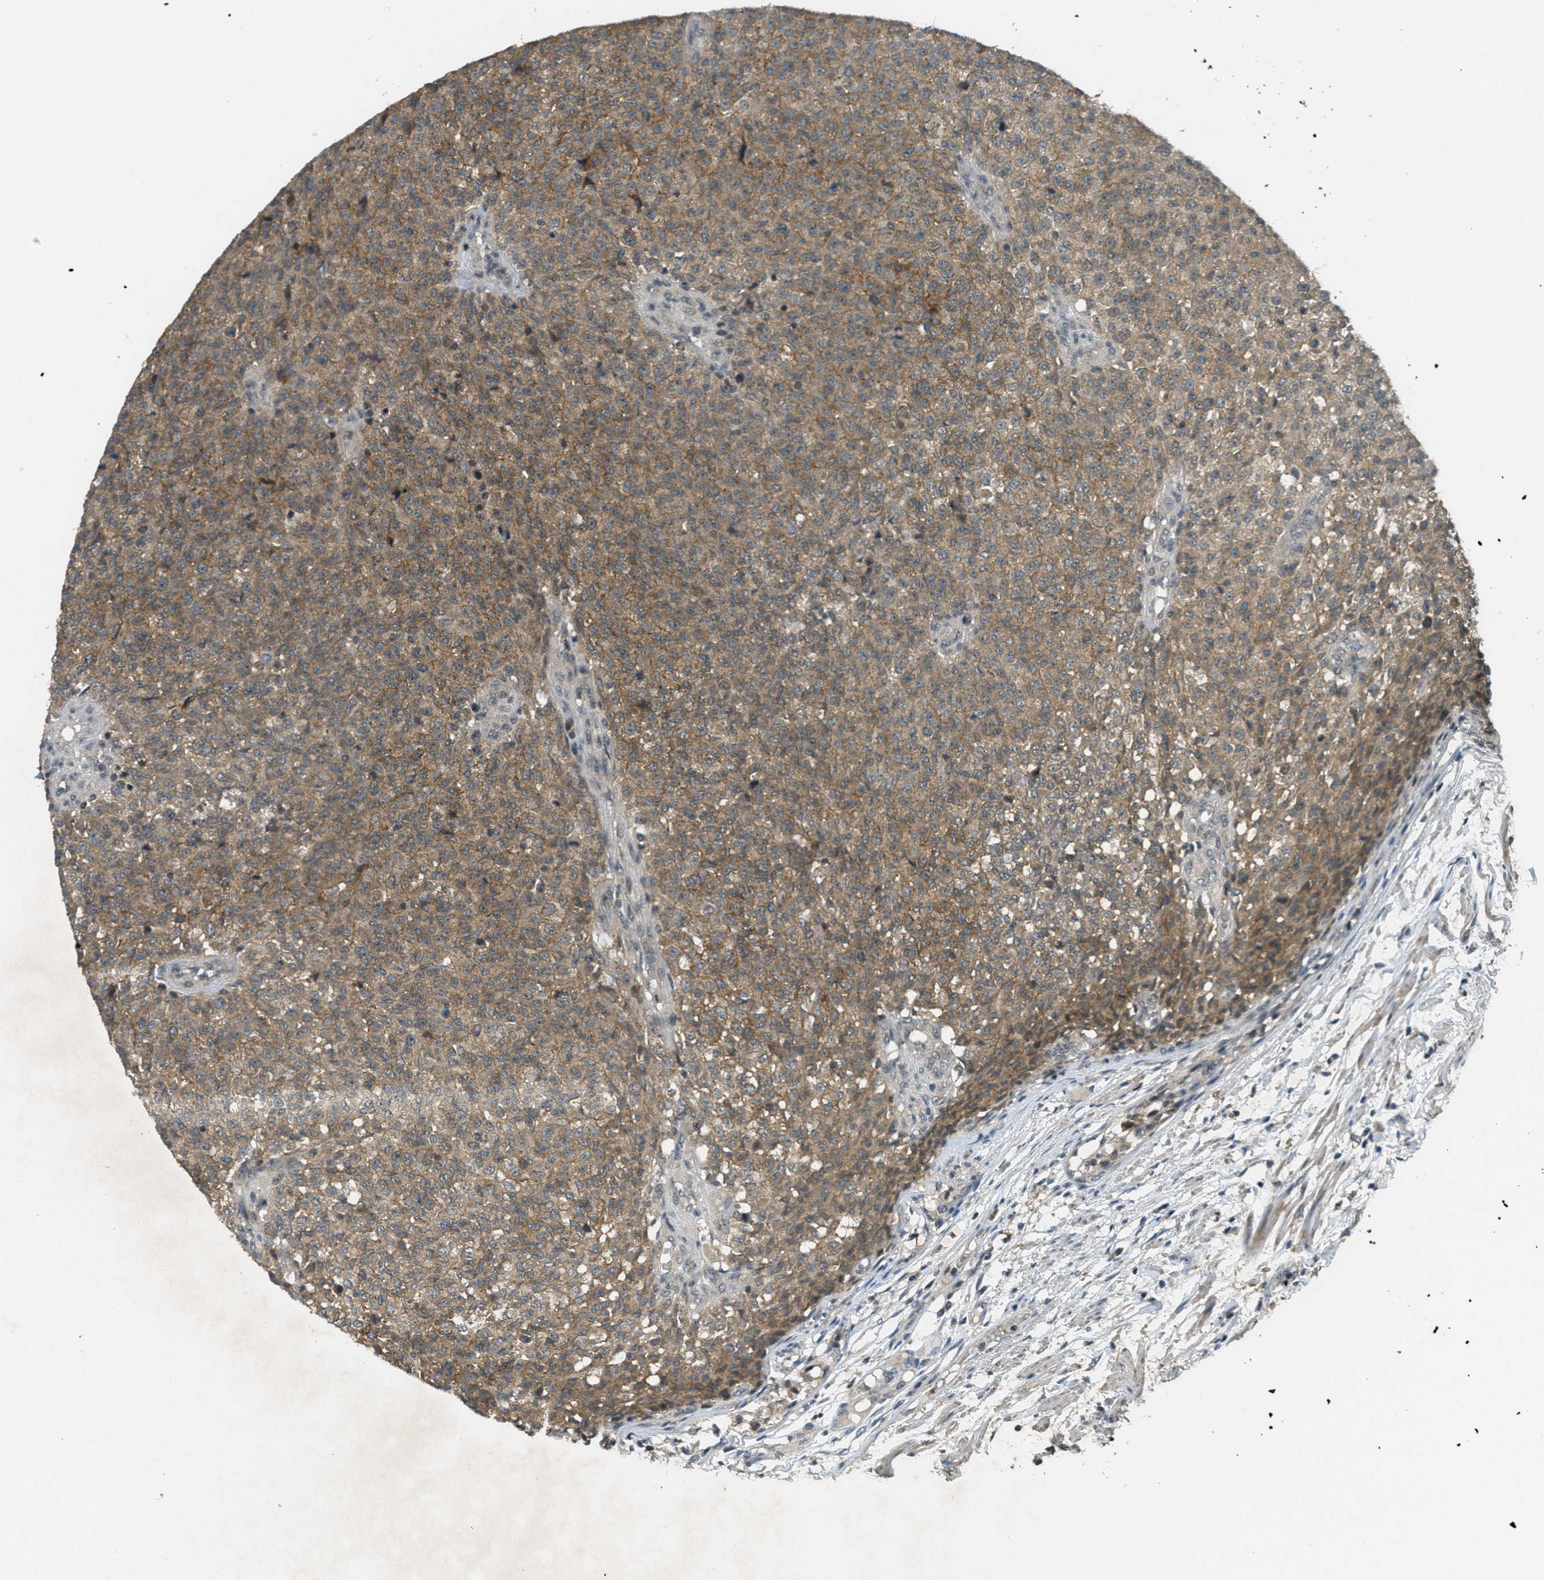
{"staining": {"intensity": "moderate", "quantity": ">75%", "location": "cytoplasmic/membranous"}, "tissue": "testis cancer", "cell_type": "Tumor cells", "image_type": "cancer", "snomed": [{"axis": "morphology", "description": "Seminoma, NOS"}, {"axis": "topography", "description": "Testis"}], "caption": "Immunohistochemistry (IHC) photomicrograph of human testis seminoma stained for a protein (brown), which displays medium levels of moderate cytoplasmic/membranous positivity in about >75% of tumor cells.", "gene": "TCF20", "patient": {"sex": "male", "age": 59}}